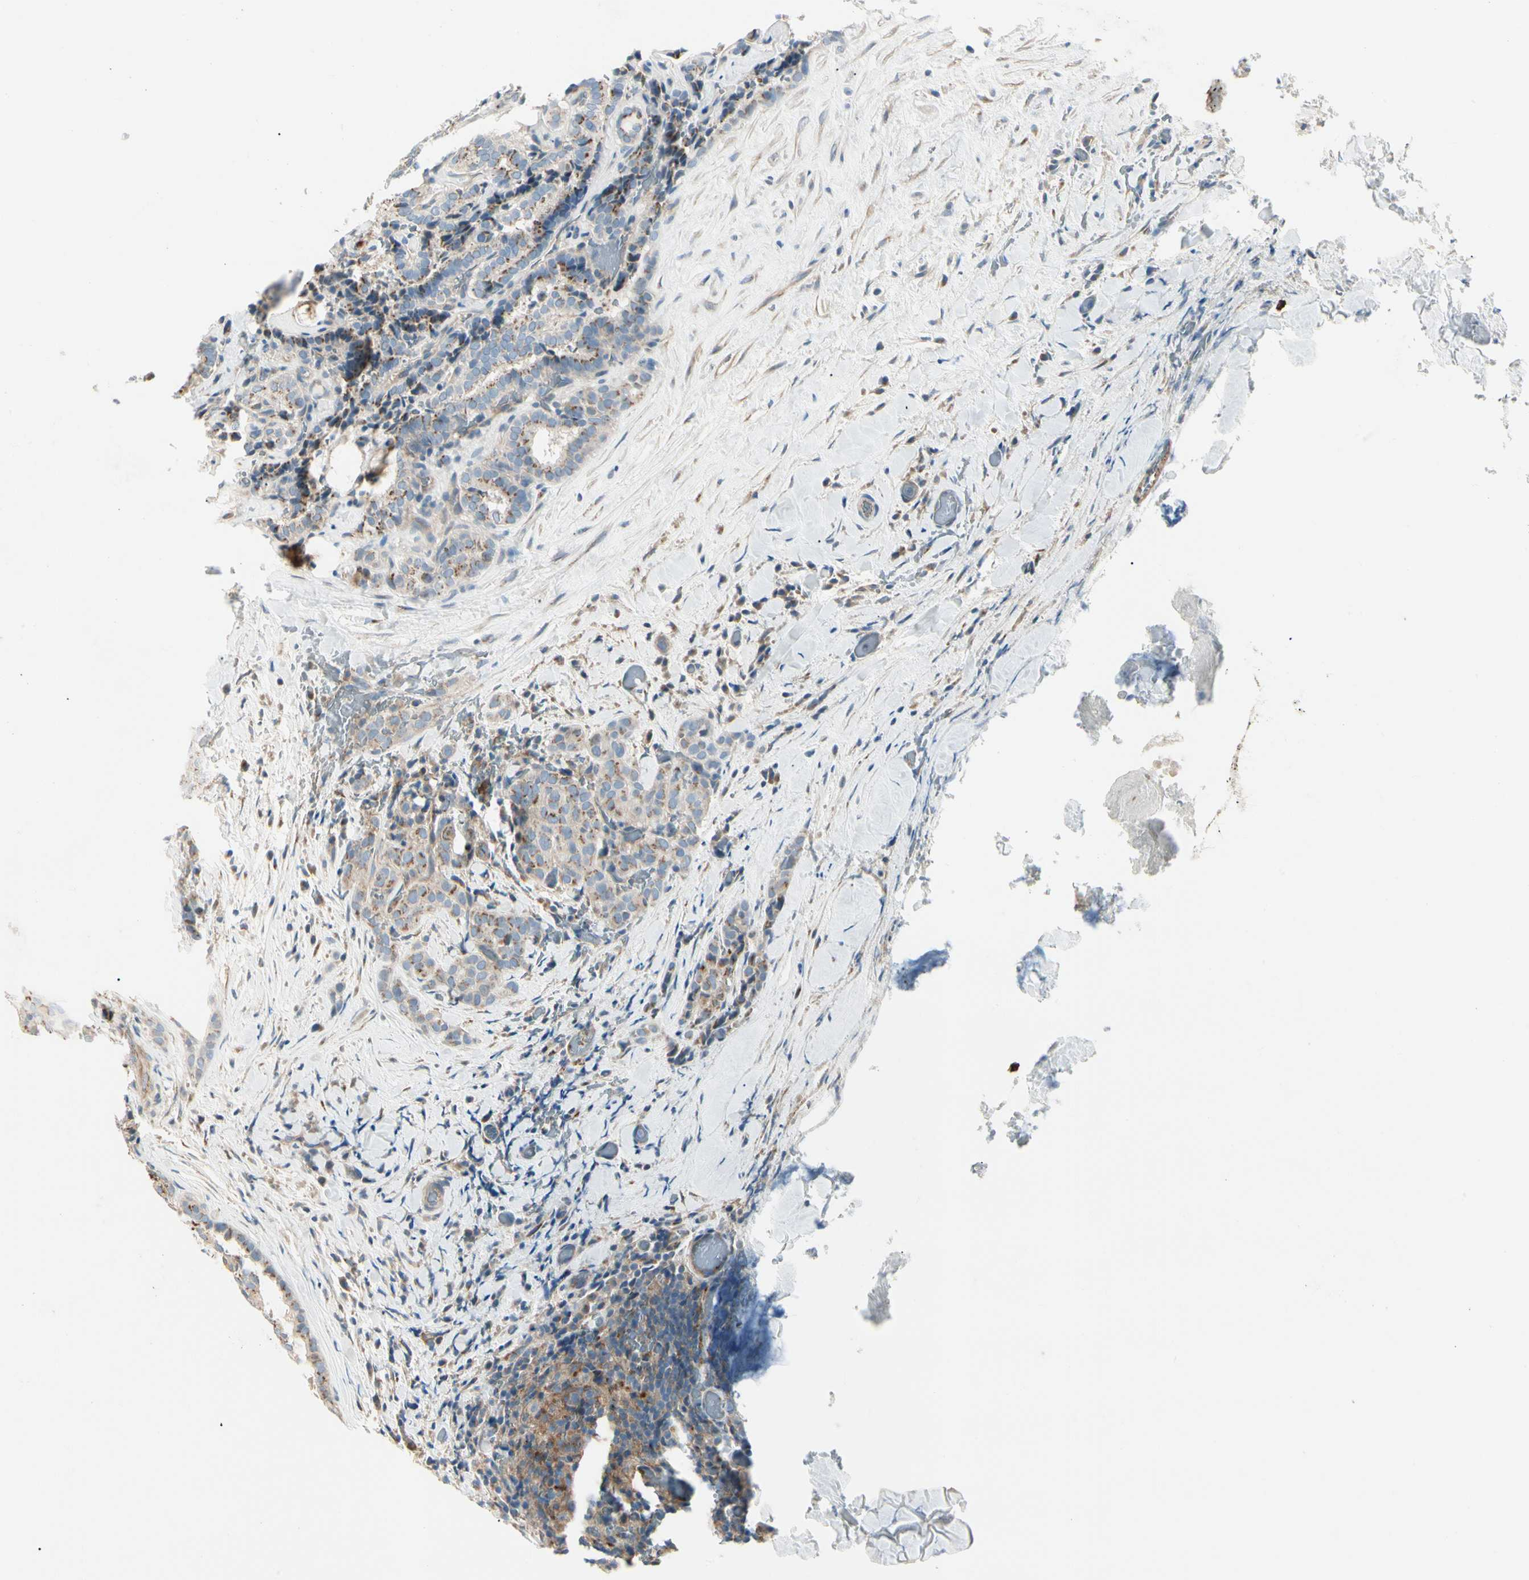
{"staining": {"intensity": "moderate", "quantity": ">75%", "location": "cytoplasmic/membranous"}, "tissue": "thyroid cancer", "cell_type": "Tumor cells", "image_type": "cancer", "snomed": [{"axis": "morphology", "description": "Normal tissue, NOS"}, {"axis": "morphology", "description": "Papillary adenocarcinoma, NOS"}, {"axis": "topography", "description": "Thyroid gland"}], "caption": "Protein staining demonstrates moderate cytoplasmic/membranous expression in approximately >75% of tumor cells in thyroid cancer (papillary adenocarcinoma). Nuclei are stained in blue.", "gene": "ABCA3", "patient": {"sex": "female", "age": 30}}